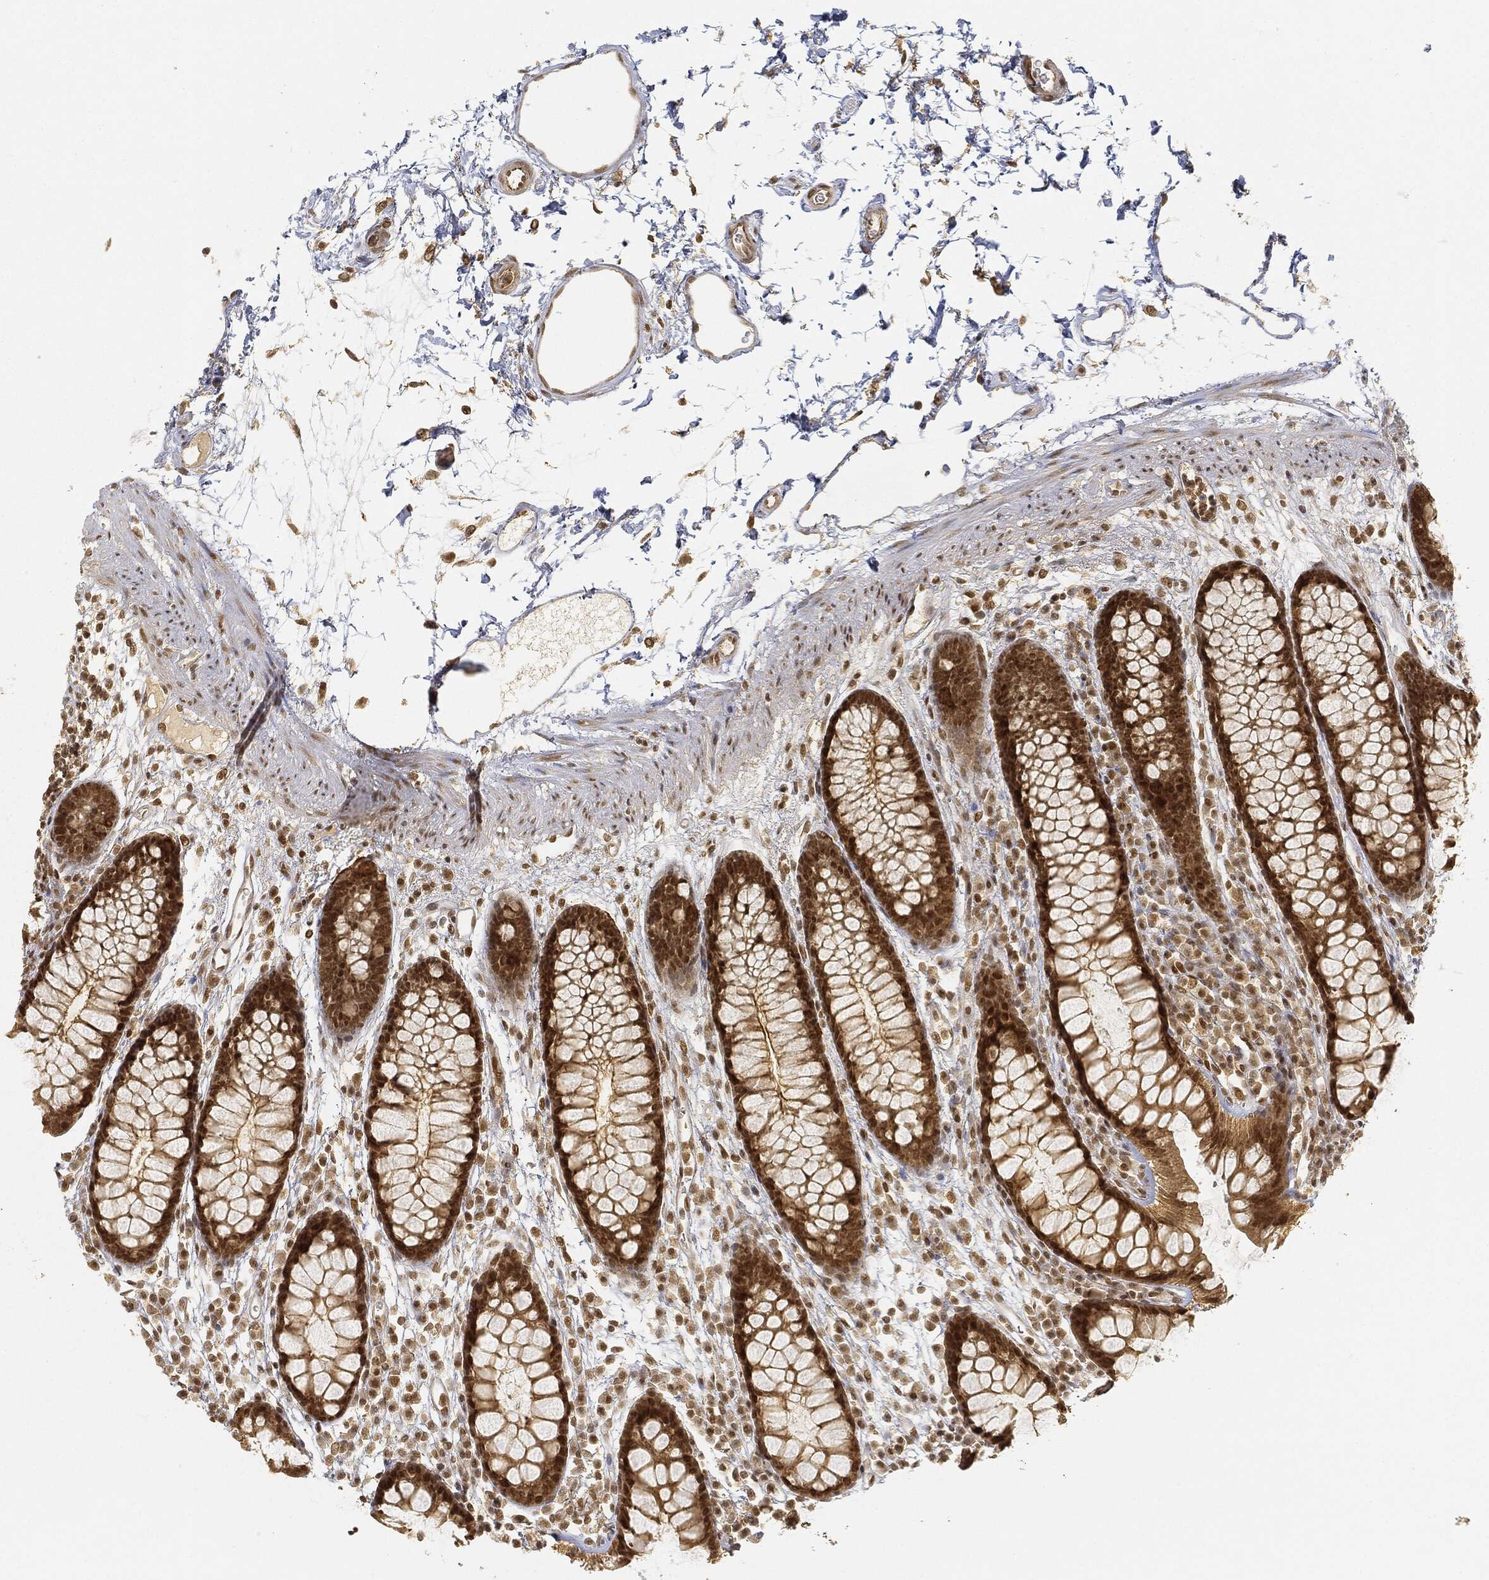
{"staining": {"intensity": "moderate", "quantity": ">75%", "location": "cytoplasmic/membranous,nuclear"}, "tissue": "colon", "cell_type": "Endothelial cells", "image_type": "normal", "snomed": [{"axis": "morphology", "description": "Normal tissue, NOS"}, {"axis": "topography", "description": "Colon"}], "caption": "The photomicrograph shows a brown stain indicating the presence of a protein in the cytoplasmic/membranous,nuclear of endothelial cells in colon.", "gene": "CIB1", "patient": {"sex": "male", "age": 76}}